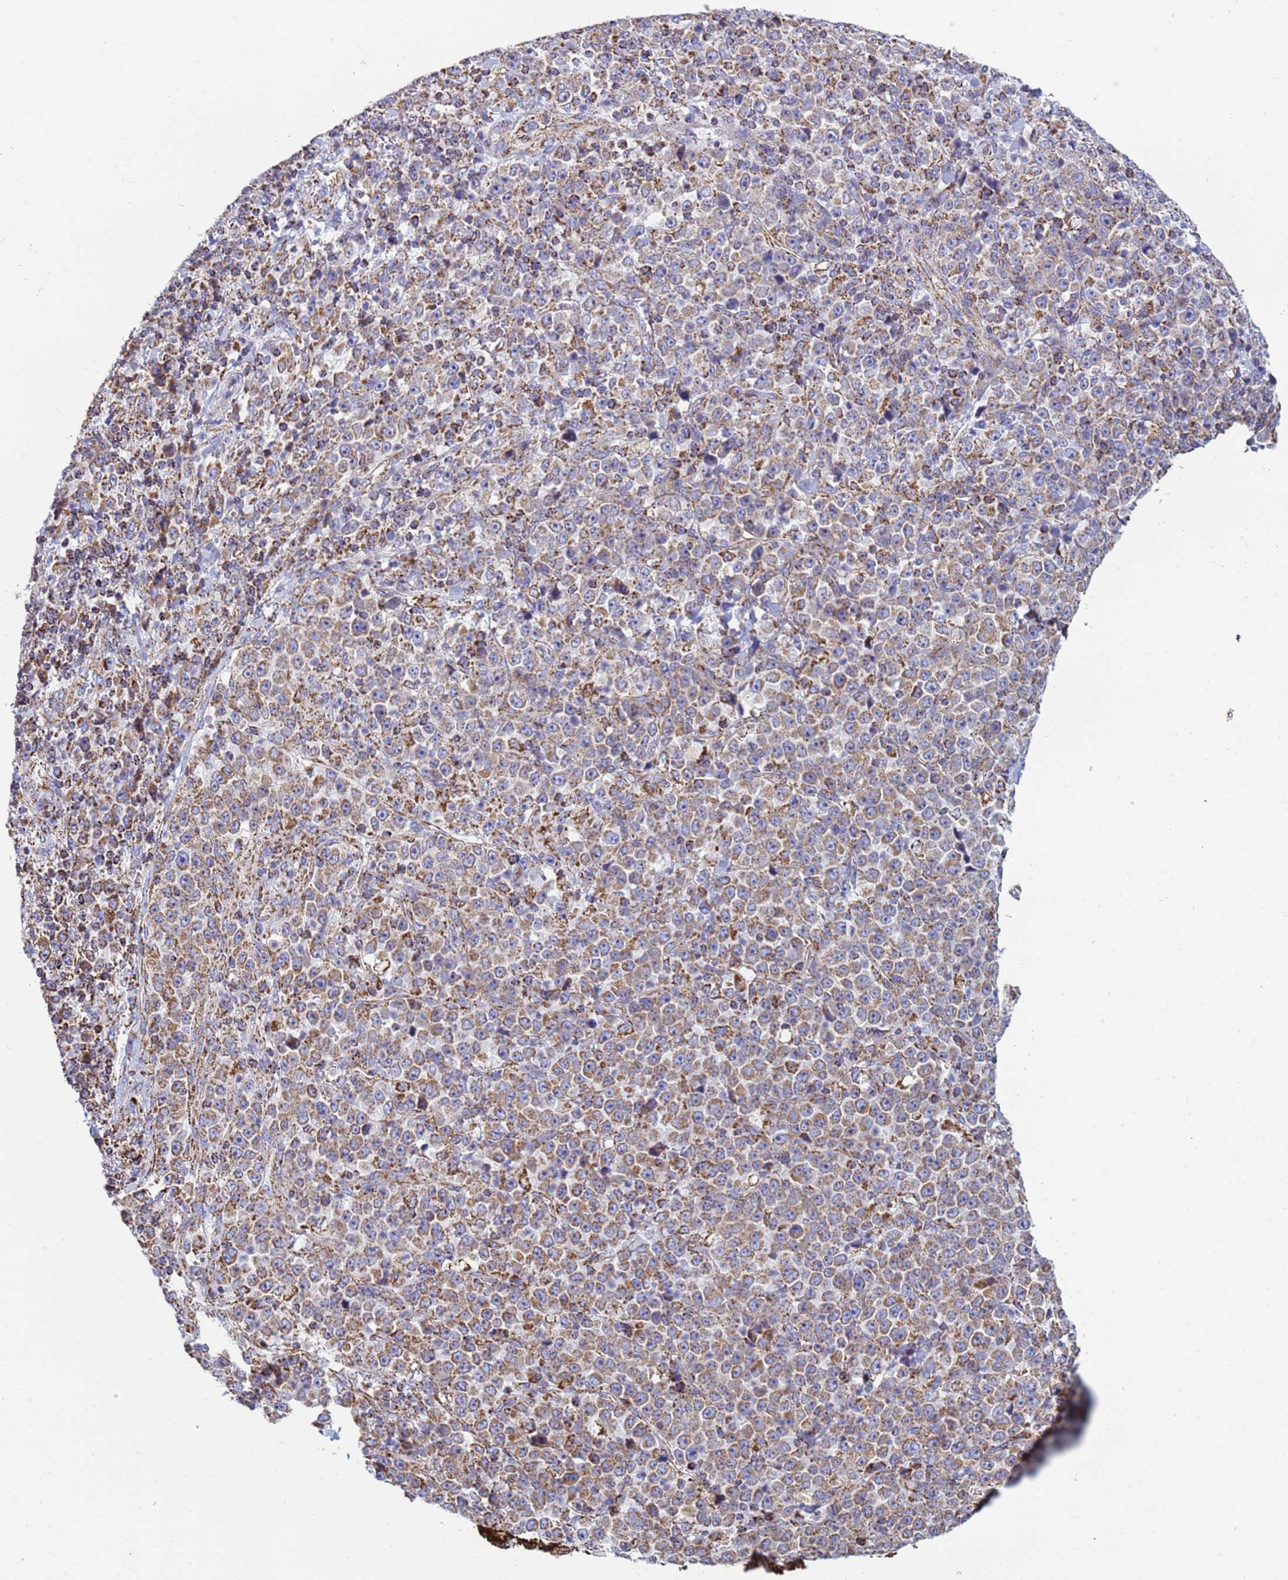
{"staining": {"intensity": "moderate", "quantity": "25%-75%", "location": "cytoplasmic/membranous"}, "tissue": "stomach cancer", "cell_type": "Tumor cells", "image_type": "cancer", "snomed": [{"axis": "morphology", "description": "Normal tissue, NOS"}, {"axis": "morphology", "description": "Adenocarcinoma, NOS"}, {"axis": "topography", "description": "Stomach, upper"}, {"axis": "topography", "description": "Stomach"}], "caption": "The photomicrograph exhibits staining of stomach cancer, revealing moderate cytoplasmic/membranous protein expression (brown color) within tumor cells. The protein of interest is shown in brown color, while the nuclei are stained blue.", "gene": "COQ4", "patient": {"sex": "male", "age": 59}}